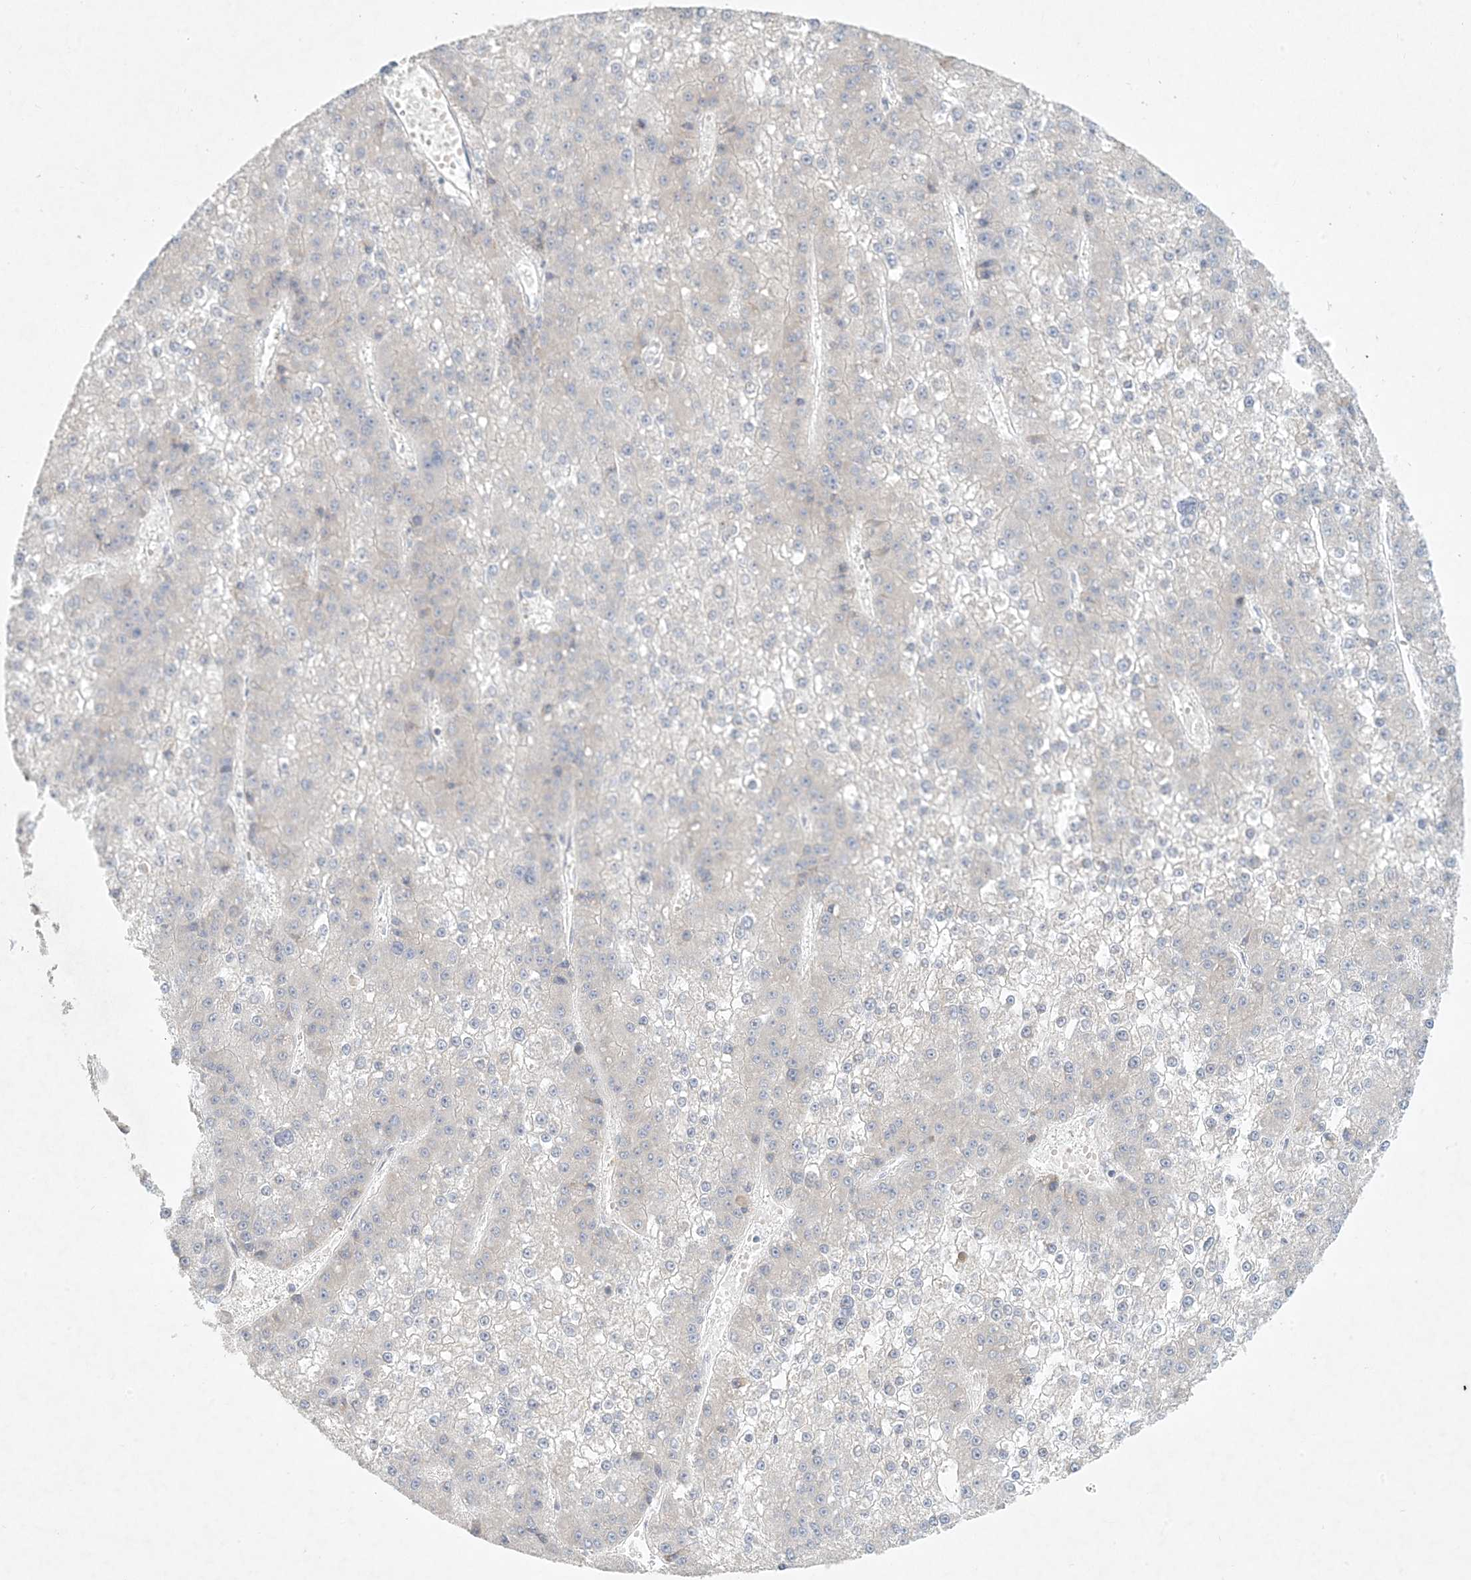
{"staining": {"intensity": "negative", "quantity": "none", "location": "none"}, "tissue": "liver cancer", "cell_type": "Tumor cells", "image_type": "cancer", "snomed": [{"axis": "morphology", "description": "Carcinoma, Hepatocellular, NOS"}, {"axis": "topography", "description": "Liver"}], "caption": "High magnification brightfield microscopy of hepatocellular carcinoma (liver) stained with DAB (brown) and counterstained with hematoxylin (blue): tumor cells show no significant staining. (DAB immunohistochemistry visualized using brightfield microscopy, high magnification).", "gene": "ZNF385D", "patient": {"sex": "female", "age": 73}}